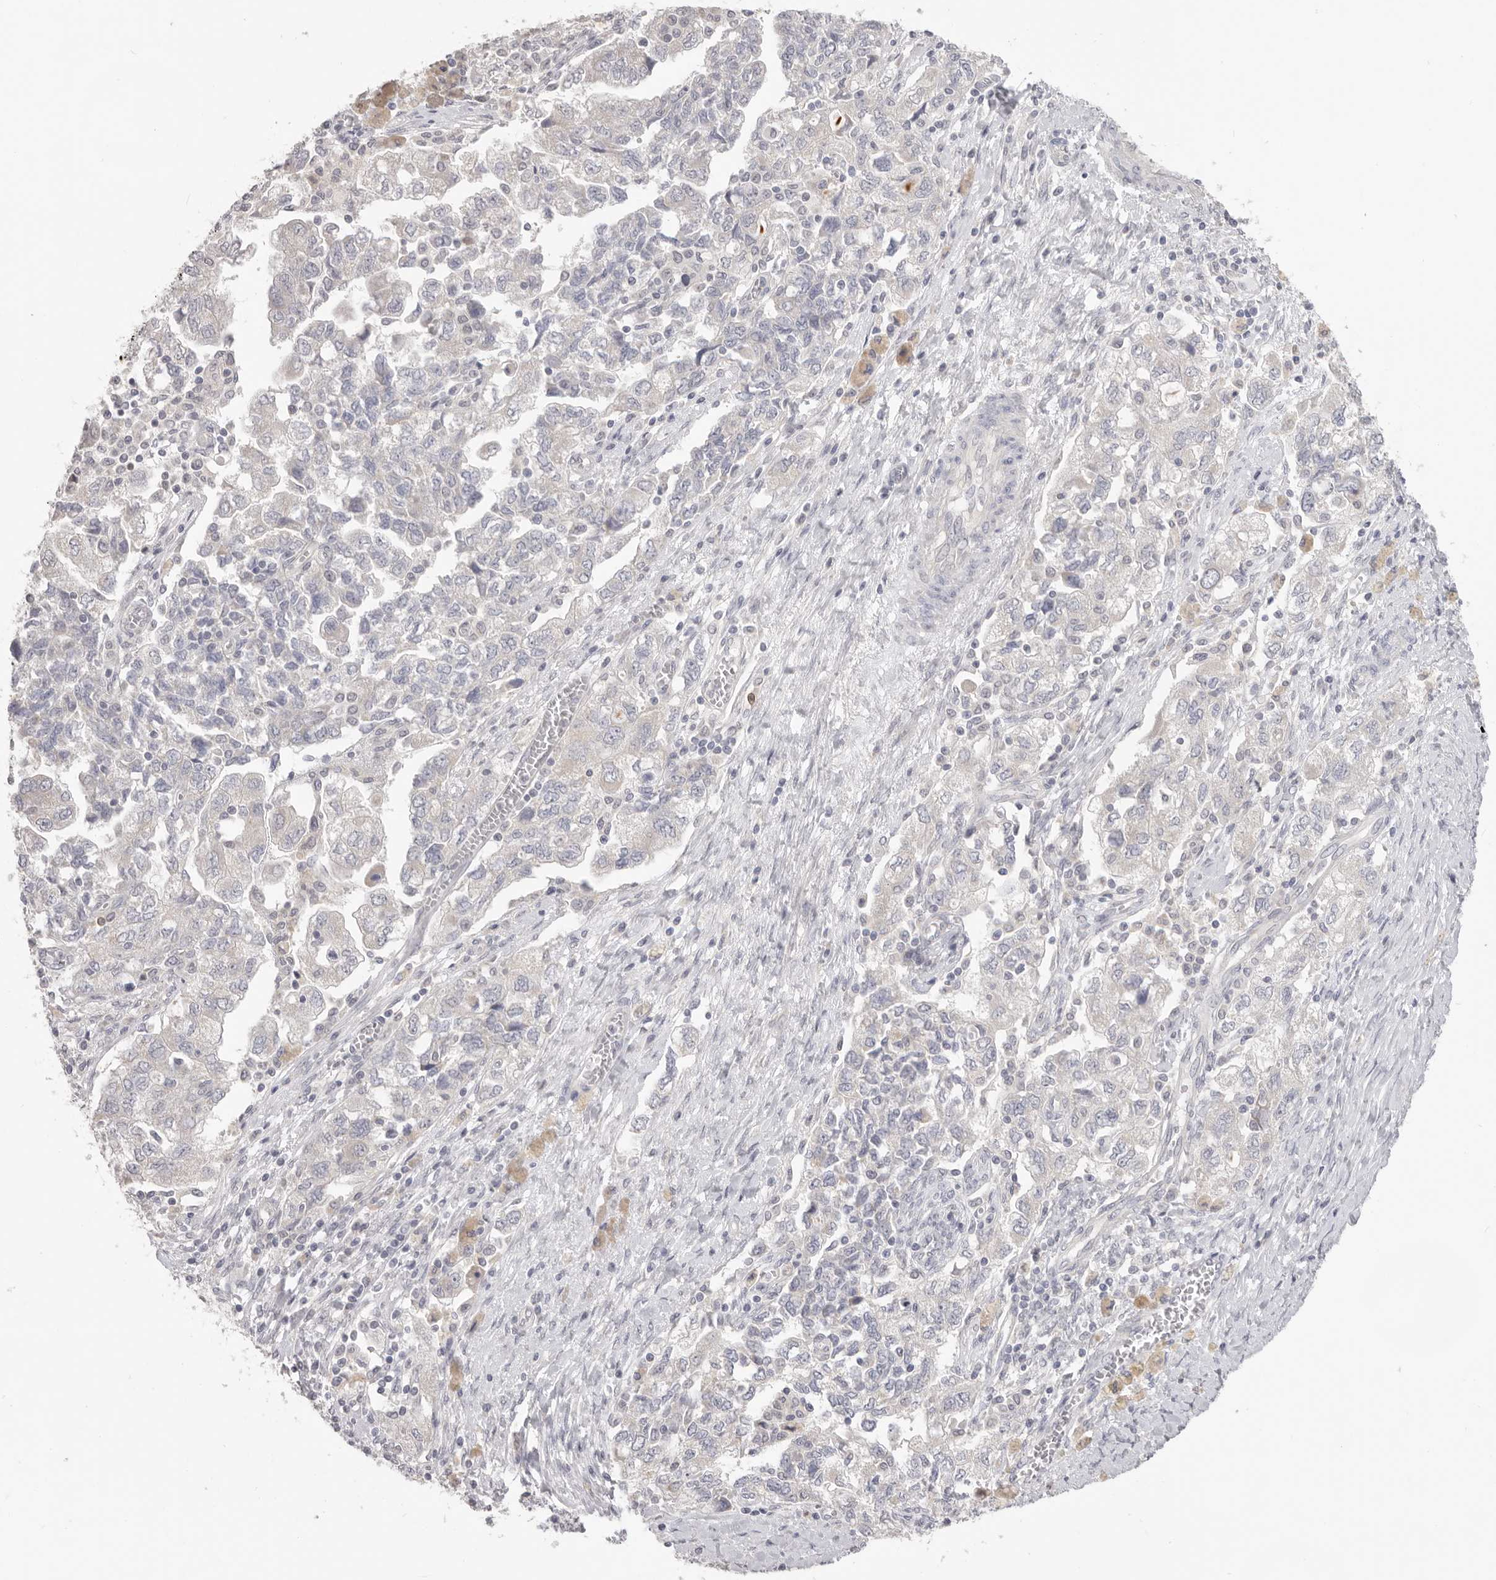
{"staining": {"intensity": "negative", "quantity": "none", "location": "none"}, "tissue": "ovarian cancer", "cell_type": "Tumor cells", "image_type": "cancer", "snomed": [{"axis": "morphology", "description": "Carcinoma, NOS"}, {"axis": "morphology", "description": "Cystadenocarcinoma, serous, NOS"}, {"axis": "topography", "description": "Ovary"}], "caption": "This is a micrograph of immunohistochemistry (IHC) staining of carcinoma (ovarian), which shows no staining in tumor cells. (DAB (3,3'-diaminobenzidine) IHC visualized using brightfield microscopy, high magnification).", "gene": "XIRP1", "patient": {"sex": "female", "age": 69}}